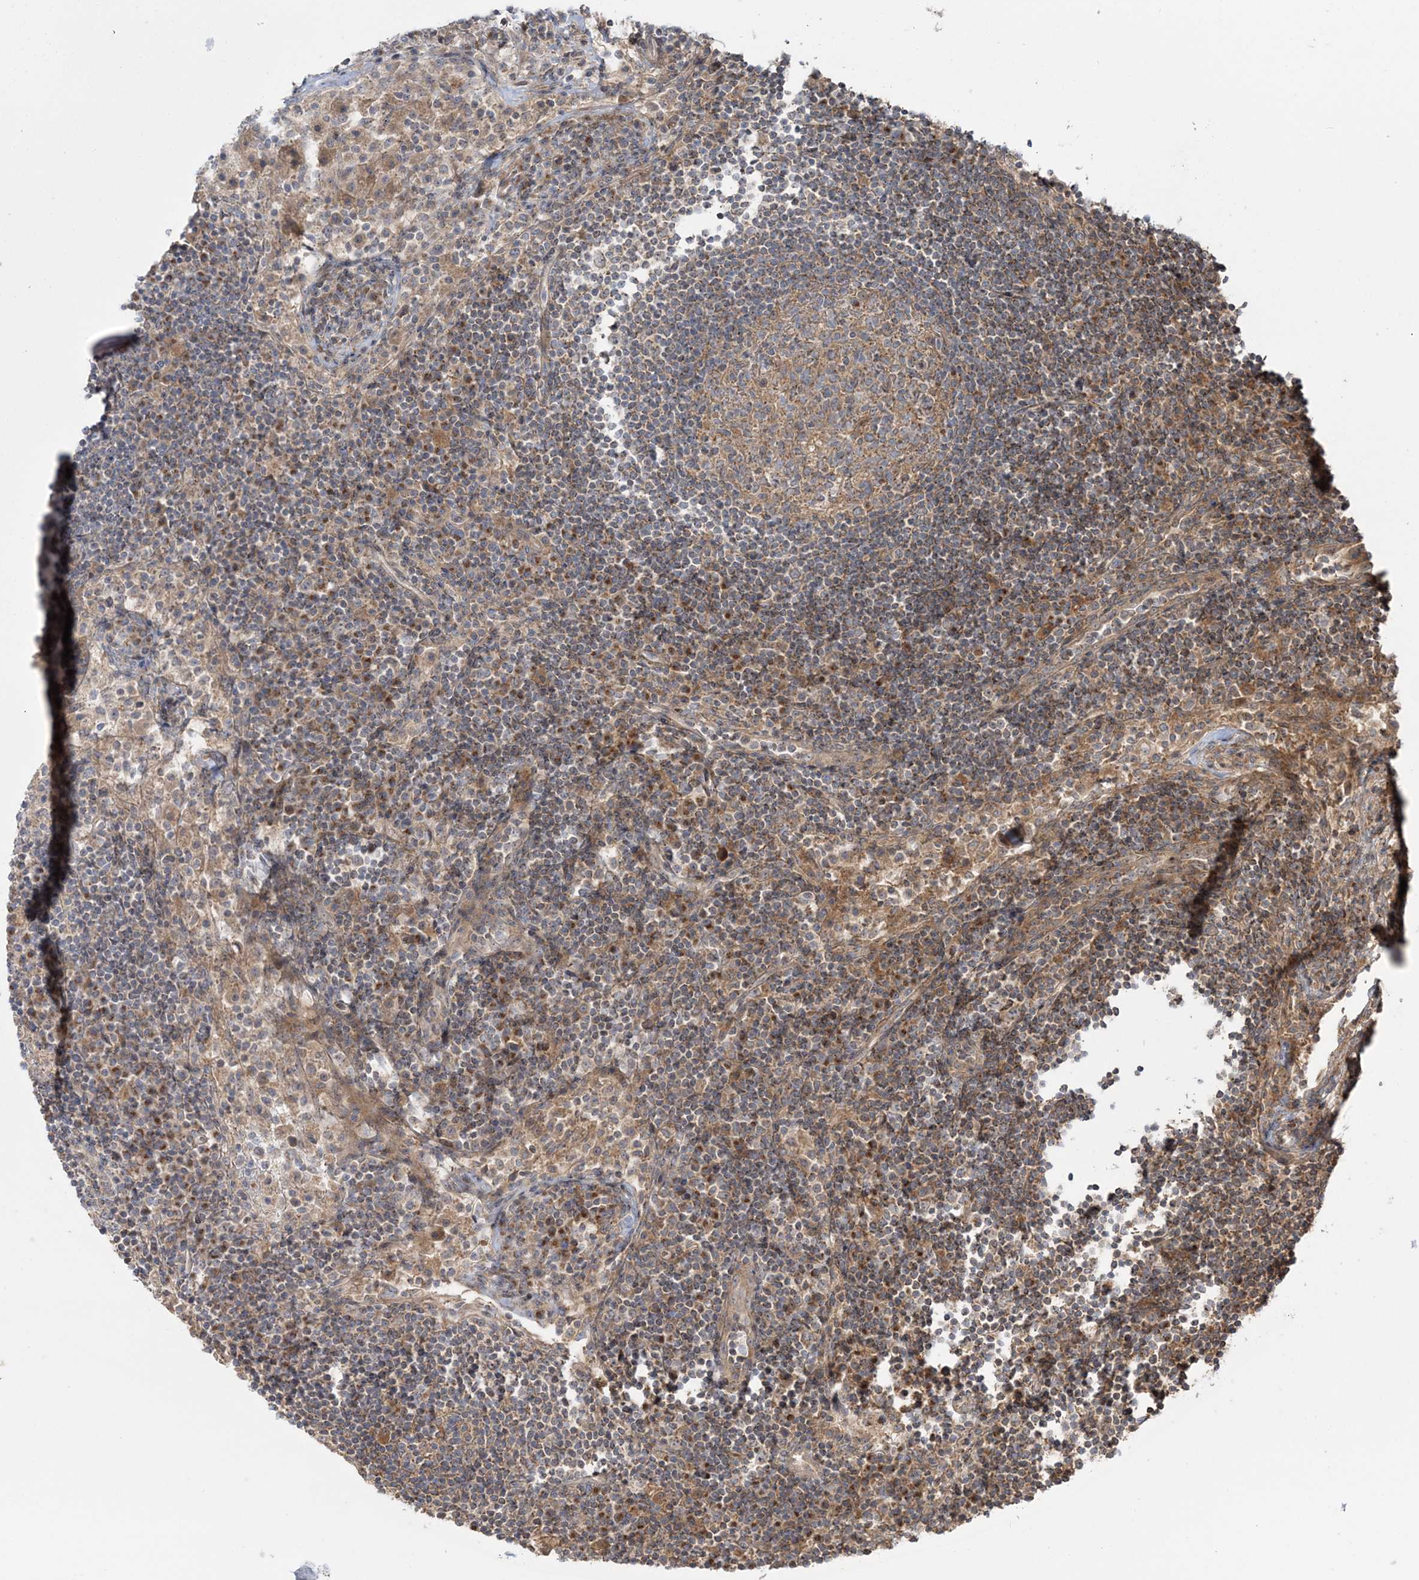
{"staining": {"intensity": "moderate", "quantity": "25%-75%", "location": "cytoplasmic/membranous"}, "tissue": "lymph node", "cell_type": "Germinal center cells", "image_type": "normal", "snomed": [{"axis": "morphology", "description": "Normal tissue, NOS"}, {"axis": "topography", "description": "Lymph node"}], "caption": "The histopathology image demonstrates staining of benign lymph node, revealing moderate cytoplasmic/membranous protein positivity (brown color) within germinal center cells.", "gene": "MOCS2", "patient": {"sex": "female", "age": 53}}